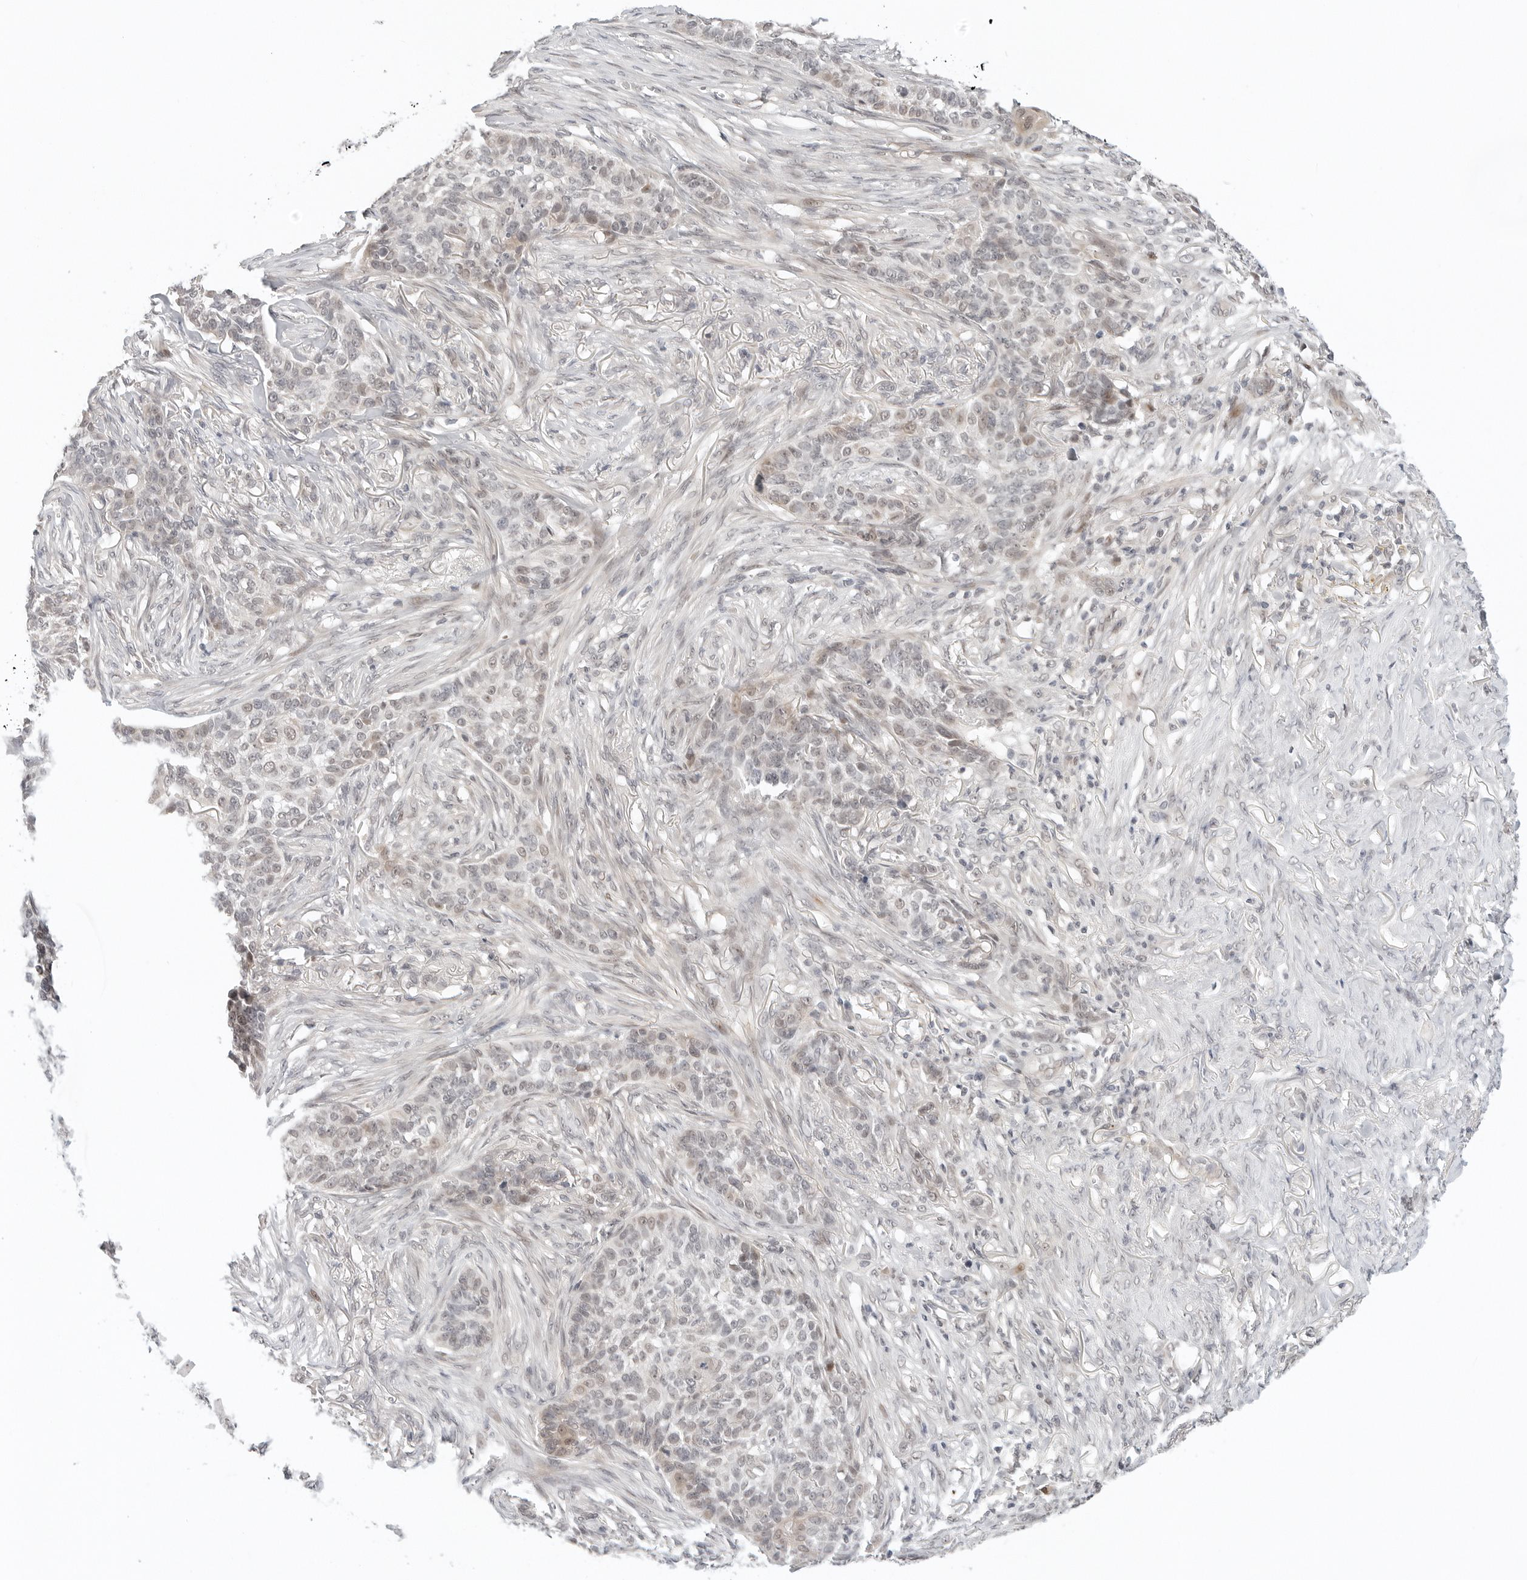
{"staining": {"intensity": "weak", "quantity": "<25%", "location": "nuclear"}, "tissue": "skin cancer", "cell_type": "Tumor cells", "image_type": "cancer", "snomed": [{"axis": "morphology", "description": "Basal cell carcinoma"}, {"axis": "topography", "description": "Skin"}], "caption": "This is a image of IHC staining of skin cancer (basal cell carcinoma), which shows no positivity in tumor cells.", "gene": "TSEN2", "patient": {"sex": "male", "age": 85}}